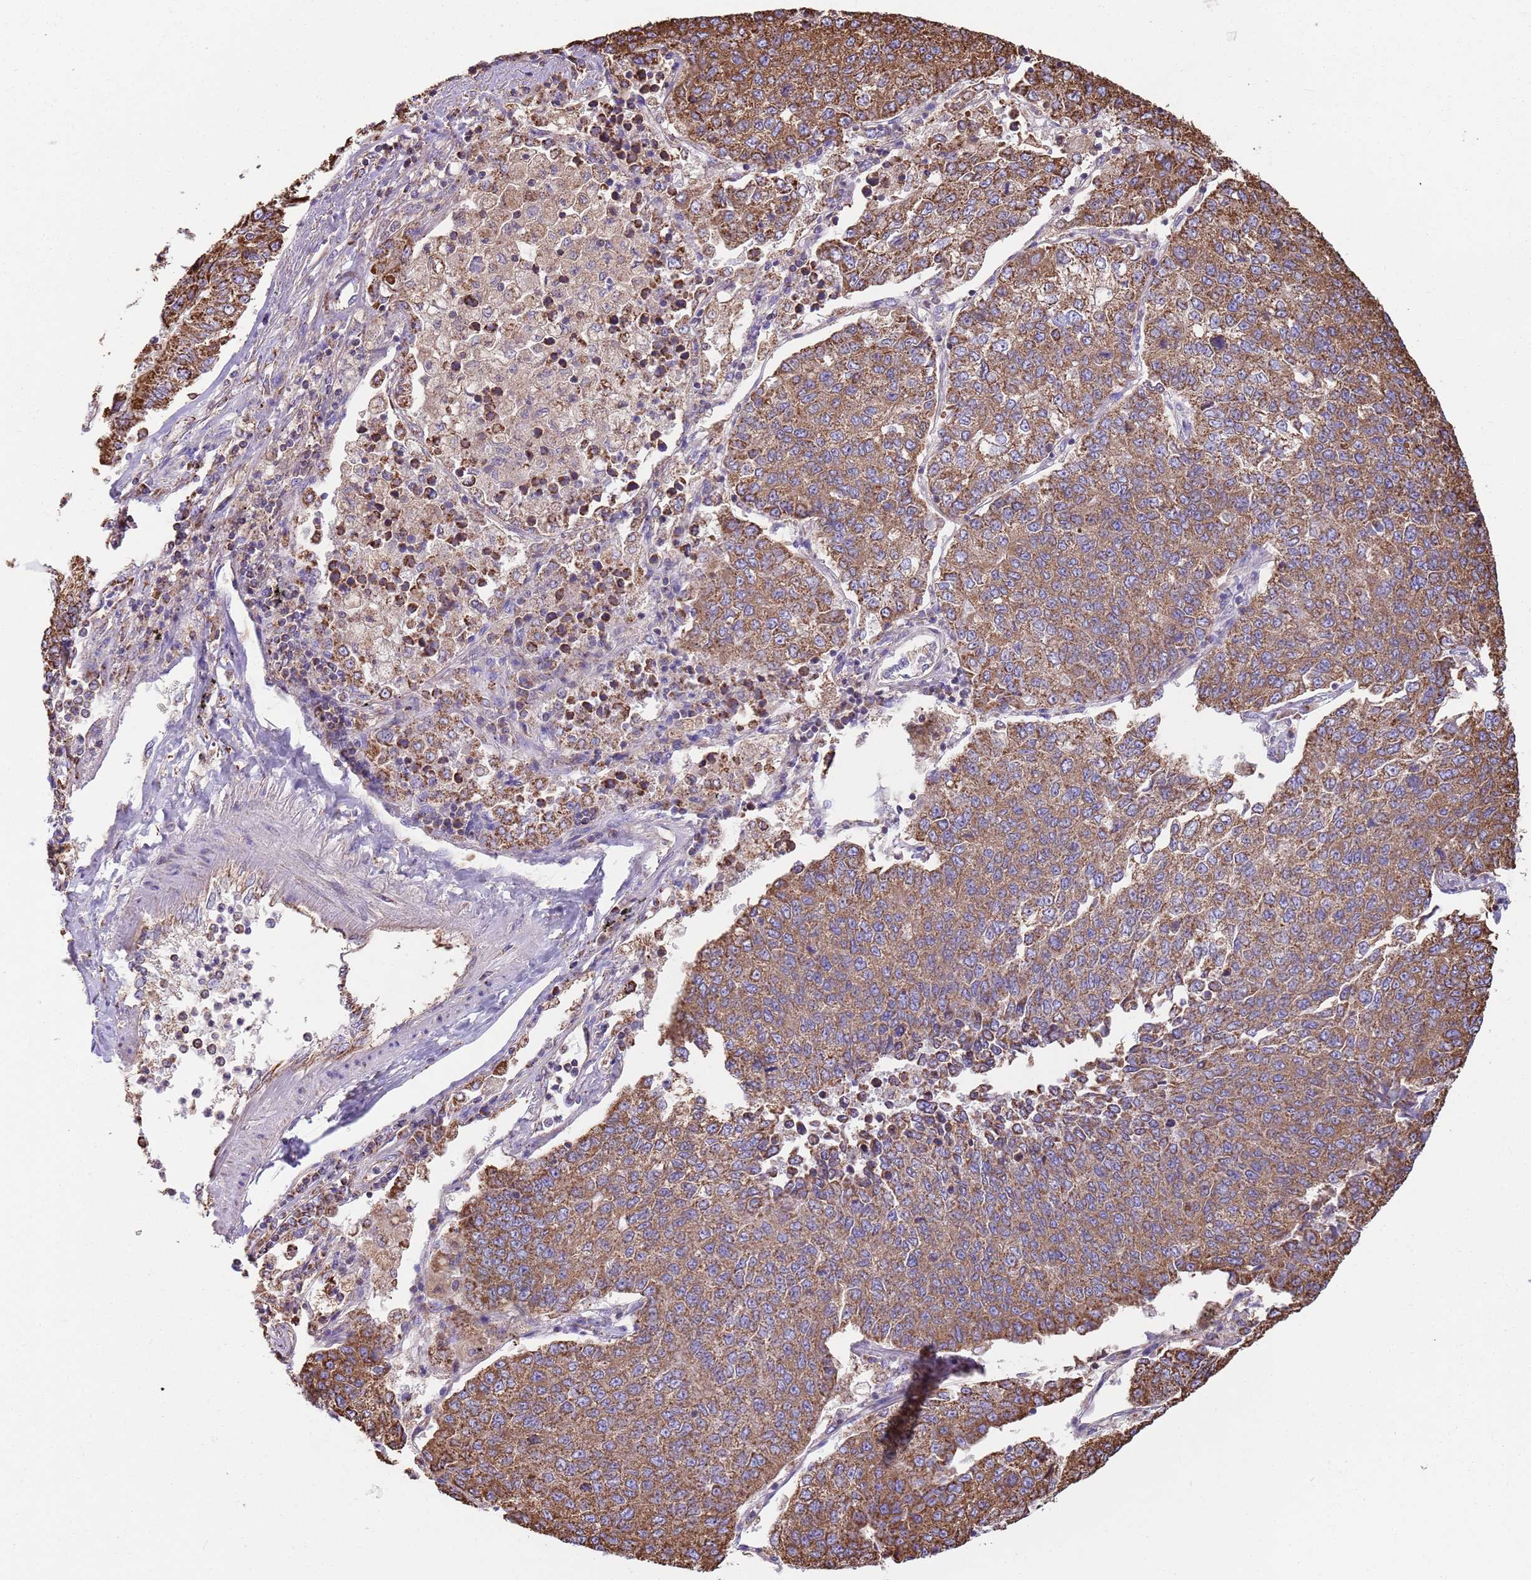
{"staining": {"intensity": "strong", "quantity": ">75%", "location": "cytoplasmic/membranous"}, "tissue": "lung cancer", "cell_type": "Tumor cells", "image_type": "cancer", "snomed": [{"axis": "morphology", "description": "Squamous cell carcinoma, NOS"}, {"axis": "topography", "description": "Lung"}], "caption": "An image of human lung cancer (squamous cell carcinoma) stained for a protein demonstrates strong cytoplasmic/membranous brown staining in tumor cells.", "gene": "TTLL1", "patient": {"sex": "female", "age": 70}}